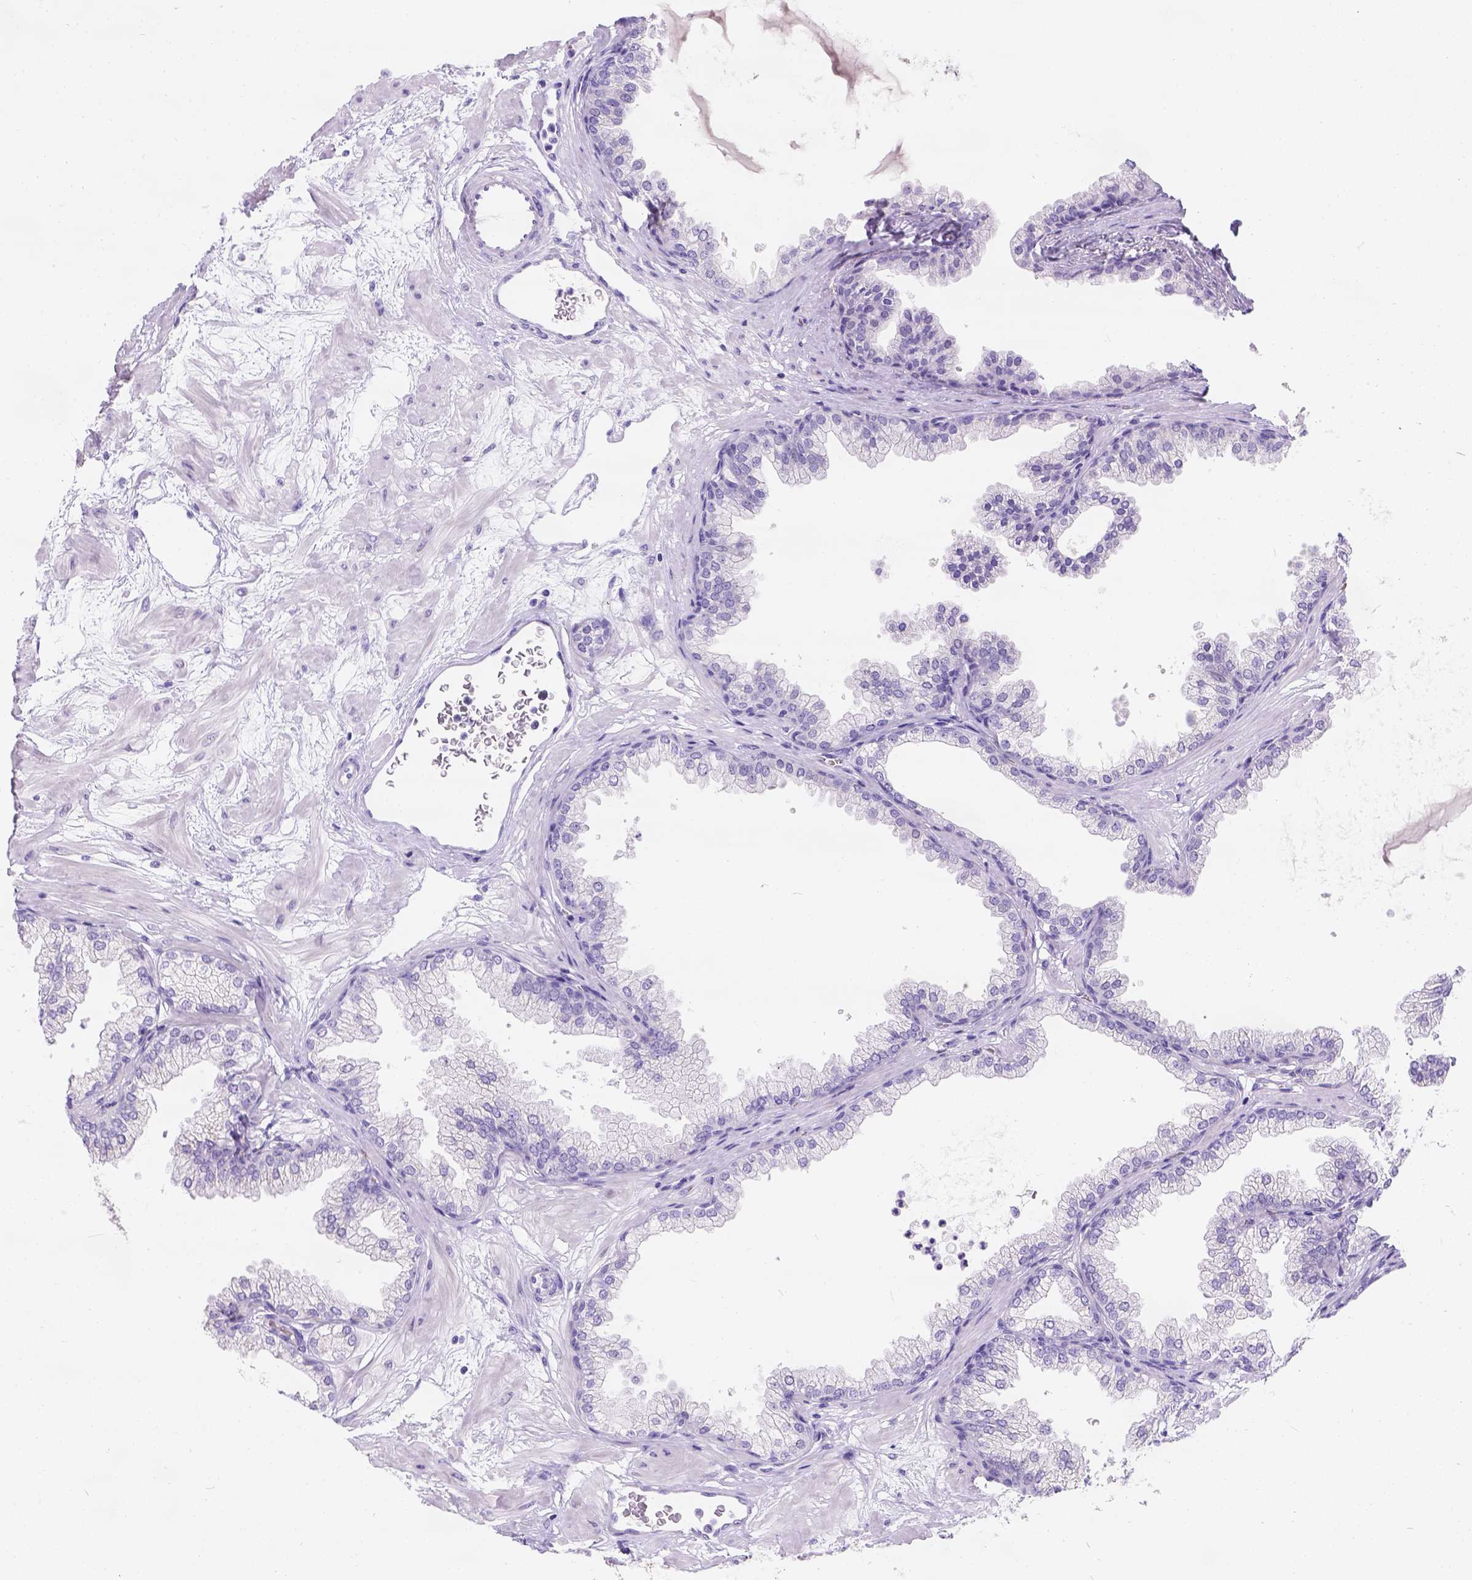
{"staining": {"intensity": "negative", "quantity": "none", "location": "none"}, "tissue": "prostate", "cell_type": "Glandular cells", "image_type": "normal", "snomed": [{"axis": "morphology", "description": "Normal tissue, NOS"}, {"axis": "topography", "description": "Prostate"}], "caption": "Prostate was stained to show a protein in brown. There is no significant staining in glandular cells. (DAB (3,3'-diaminobenzidine) IHC with hematoxylin counter stain).", "gene": "PHF7", "patient": {"sex": "male", "age": 37}}